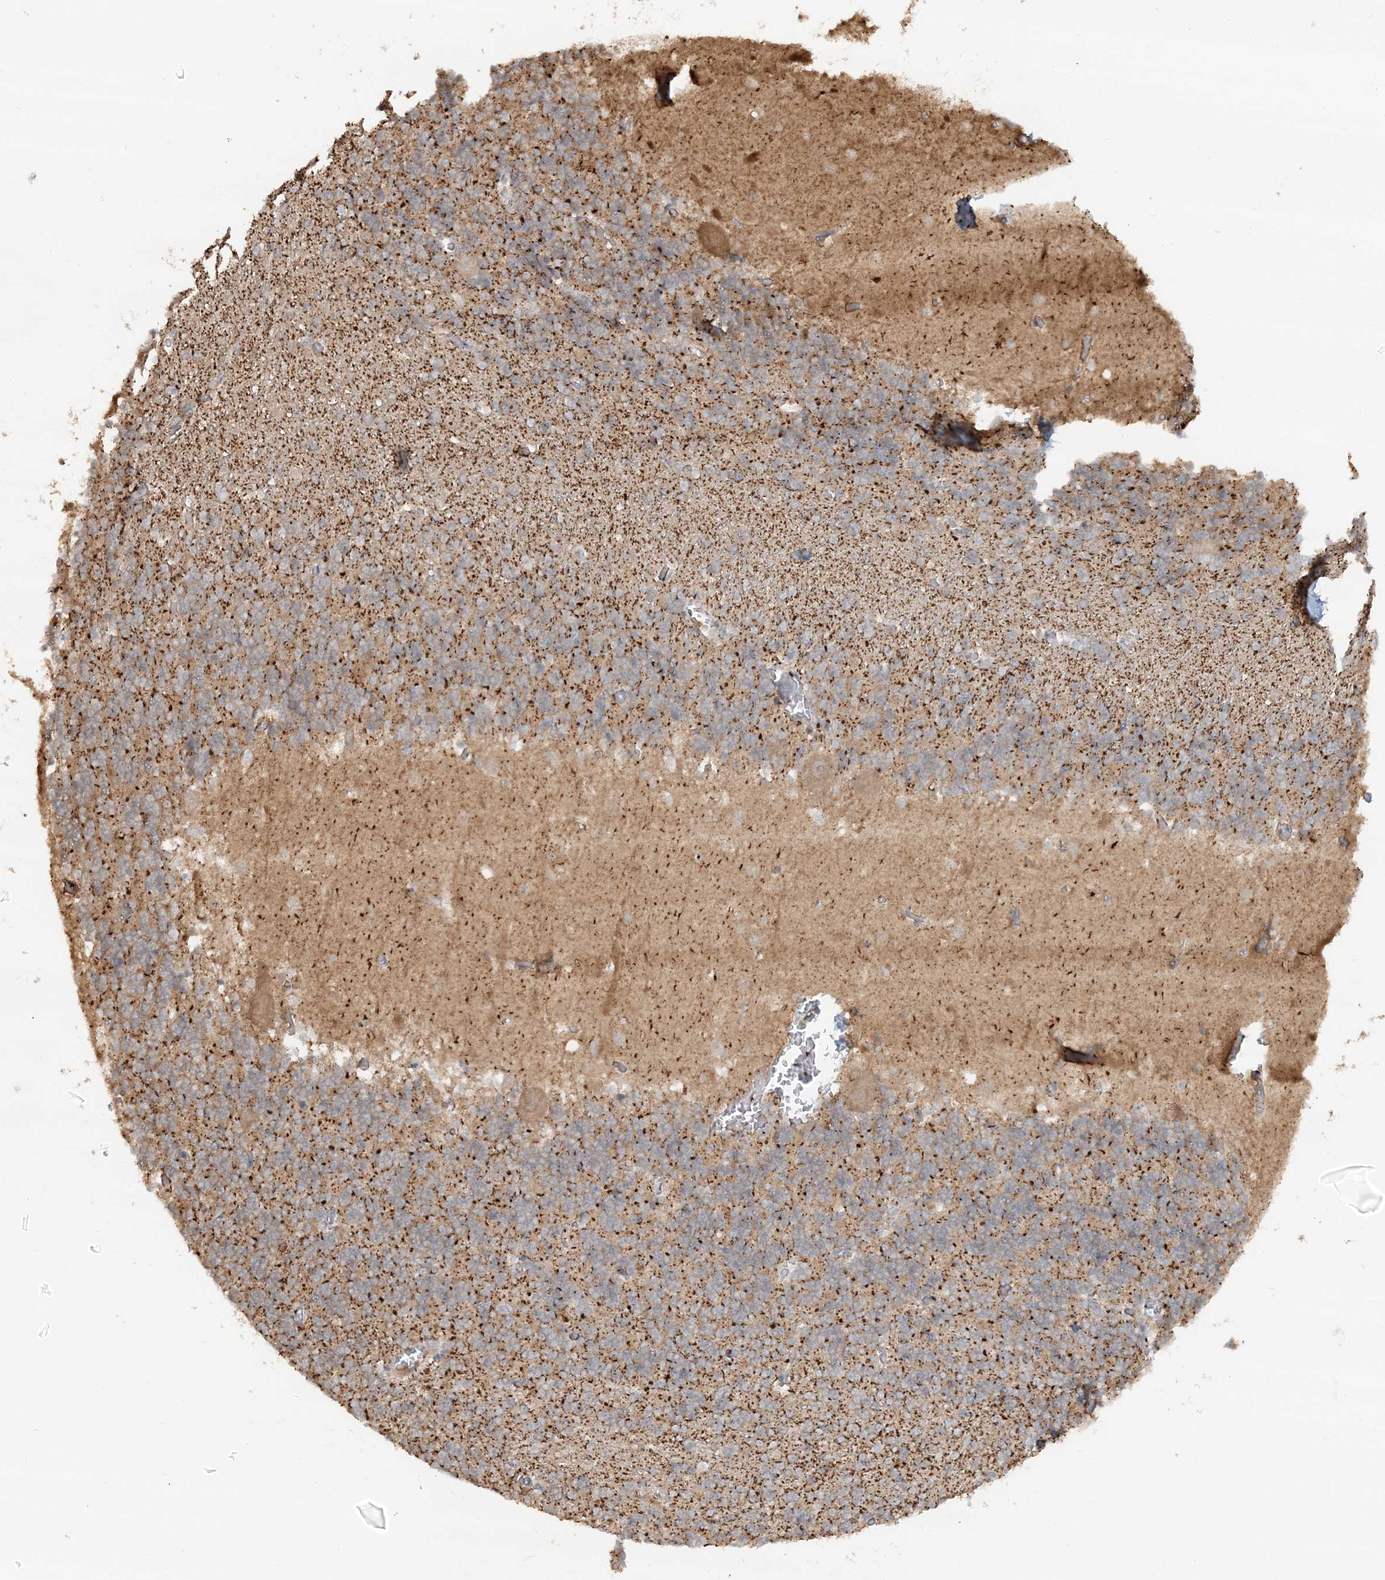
{"staining": {"intensity": "moderate", "quantity": ">75%", "location": "cytoplasmic/membranous"}, "tissue": "cerebellum", "cell_type": "Cells in granular layer", "image_type": "normal", "snomed": [{"axis": "morphology", "description": "Normal tissue, NOS"}, {"axis": "topography", "description": "Cerebellum"}], "caption": "An IHC histopathology image of unremarkable tissue is shown. Protein staining in brown highlights moderate cytoplasmic/membranous positivity in cerebellum within cells in granular layer. Nuclei are stained in blue.", "gene": "DSTN", "patient": {"sex": "male", "age": 37}}